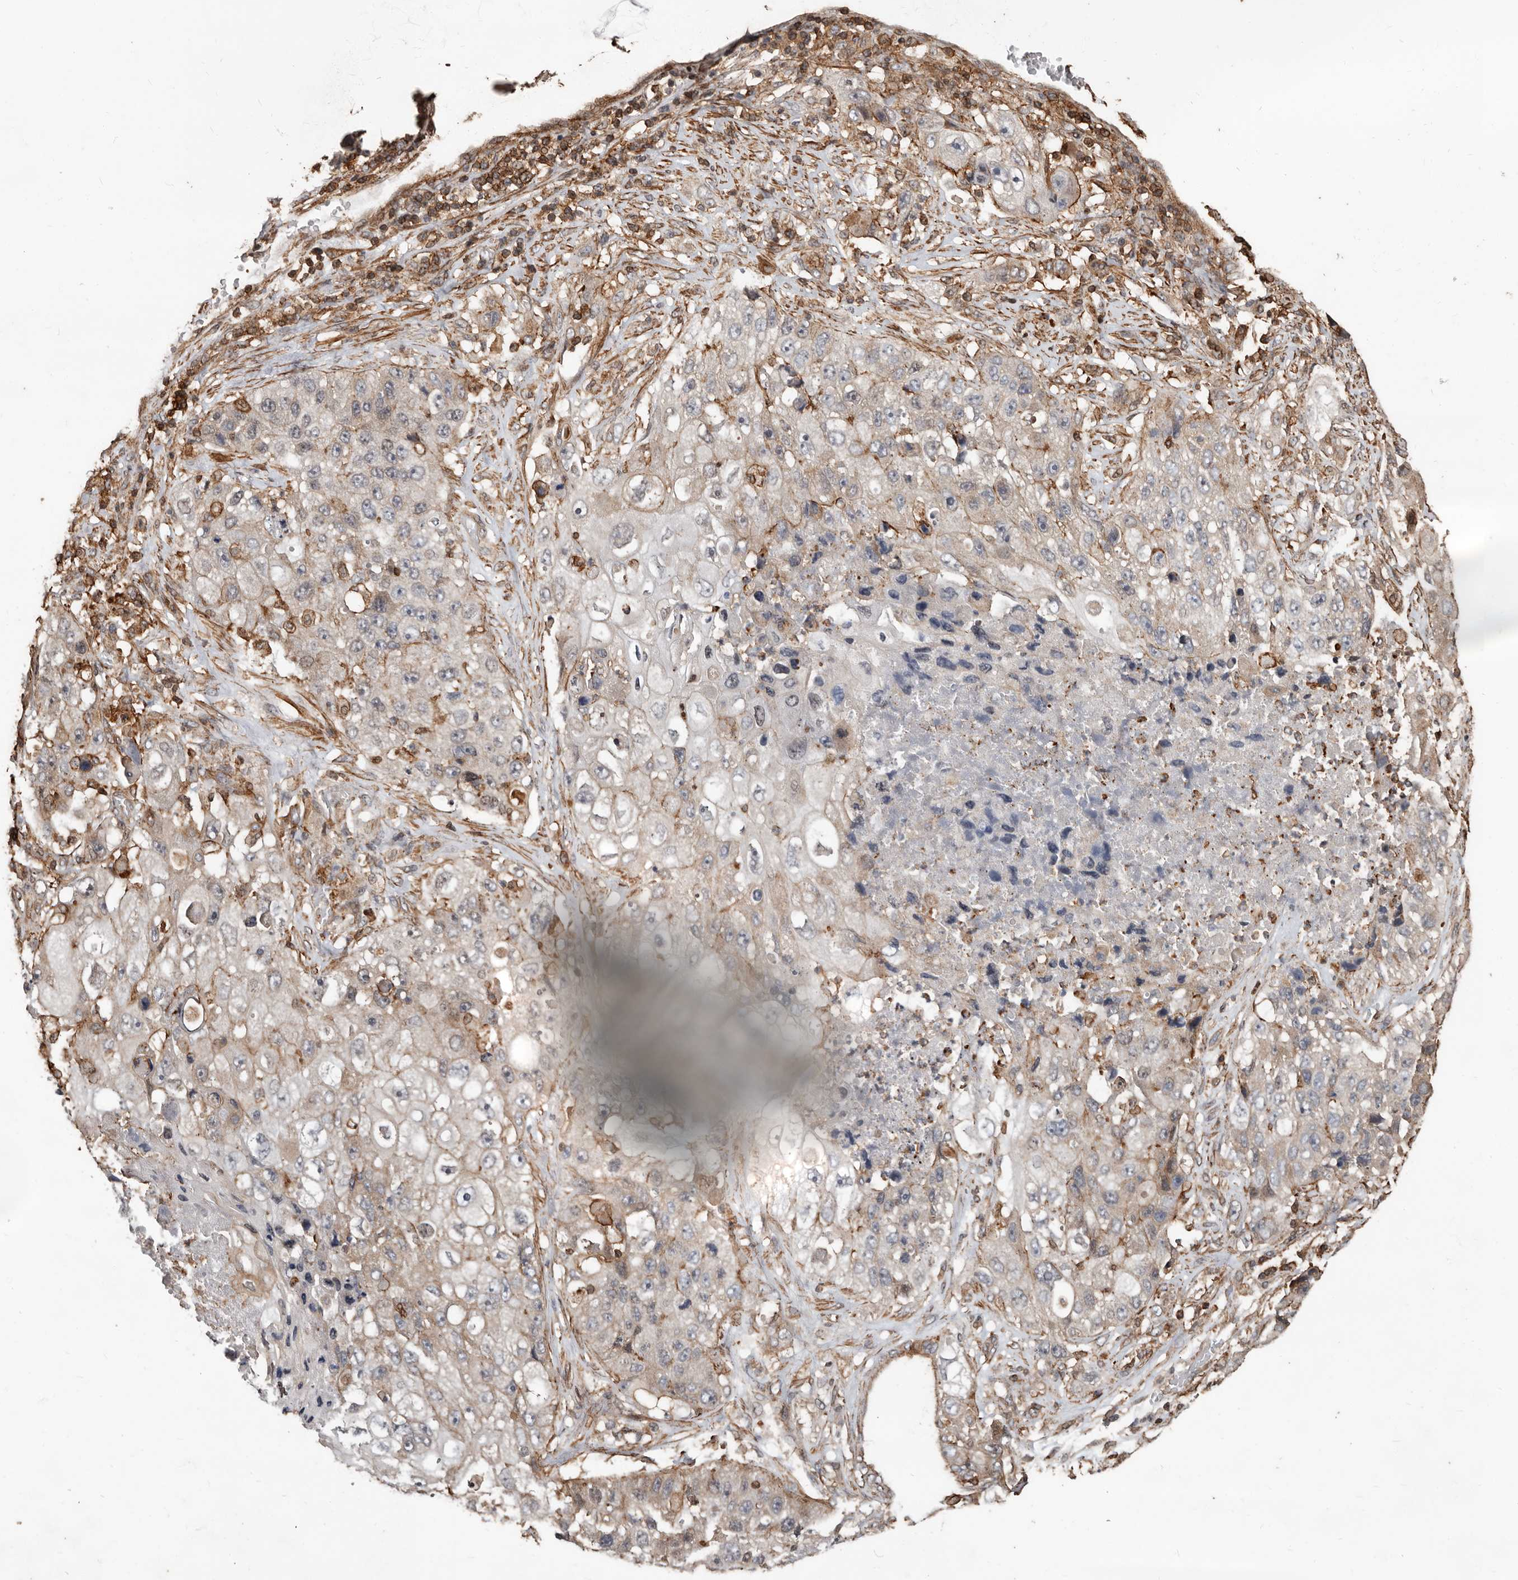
{"staining": {"intensity": "weak", "quantity": "25%-75%", "location": "cytoplasmic/membranous"}, "tissue": "lung cancer", "cell_type": "Tumor cells", "image_type": "cancer", "snomed": [{"axis": "morphology", "description": "Squamous cell carcinoma, NOS"}, {"axis": "topography", "description": "Lung"}], "caption": "A photomicrograph of human squamous cell carcinoma (lung) stained for a protein demonstrates weak cytoplasmic/membranous brown staining in tumor cells.", "gene": "GSK3A", "patient": {"sex": "male", "age": 61}}